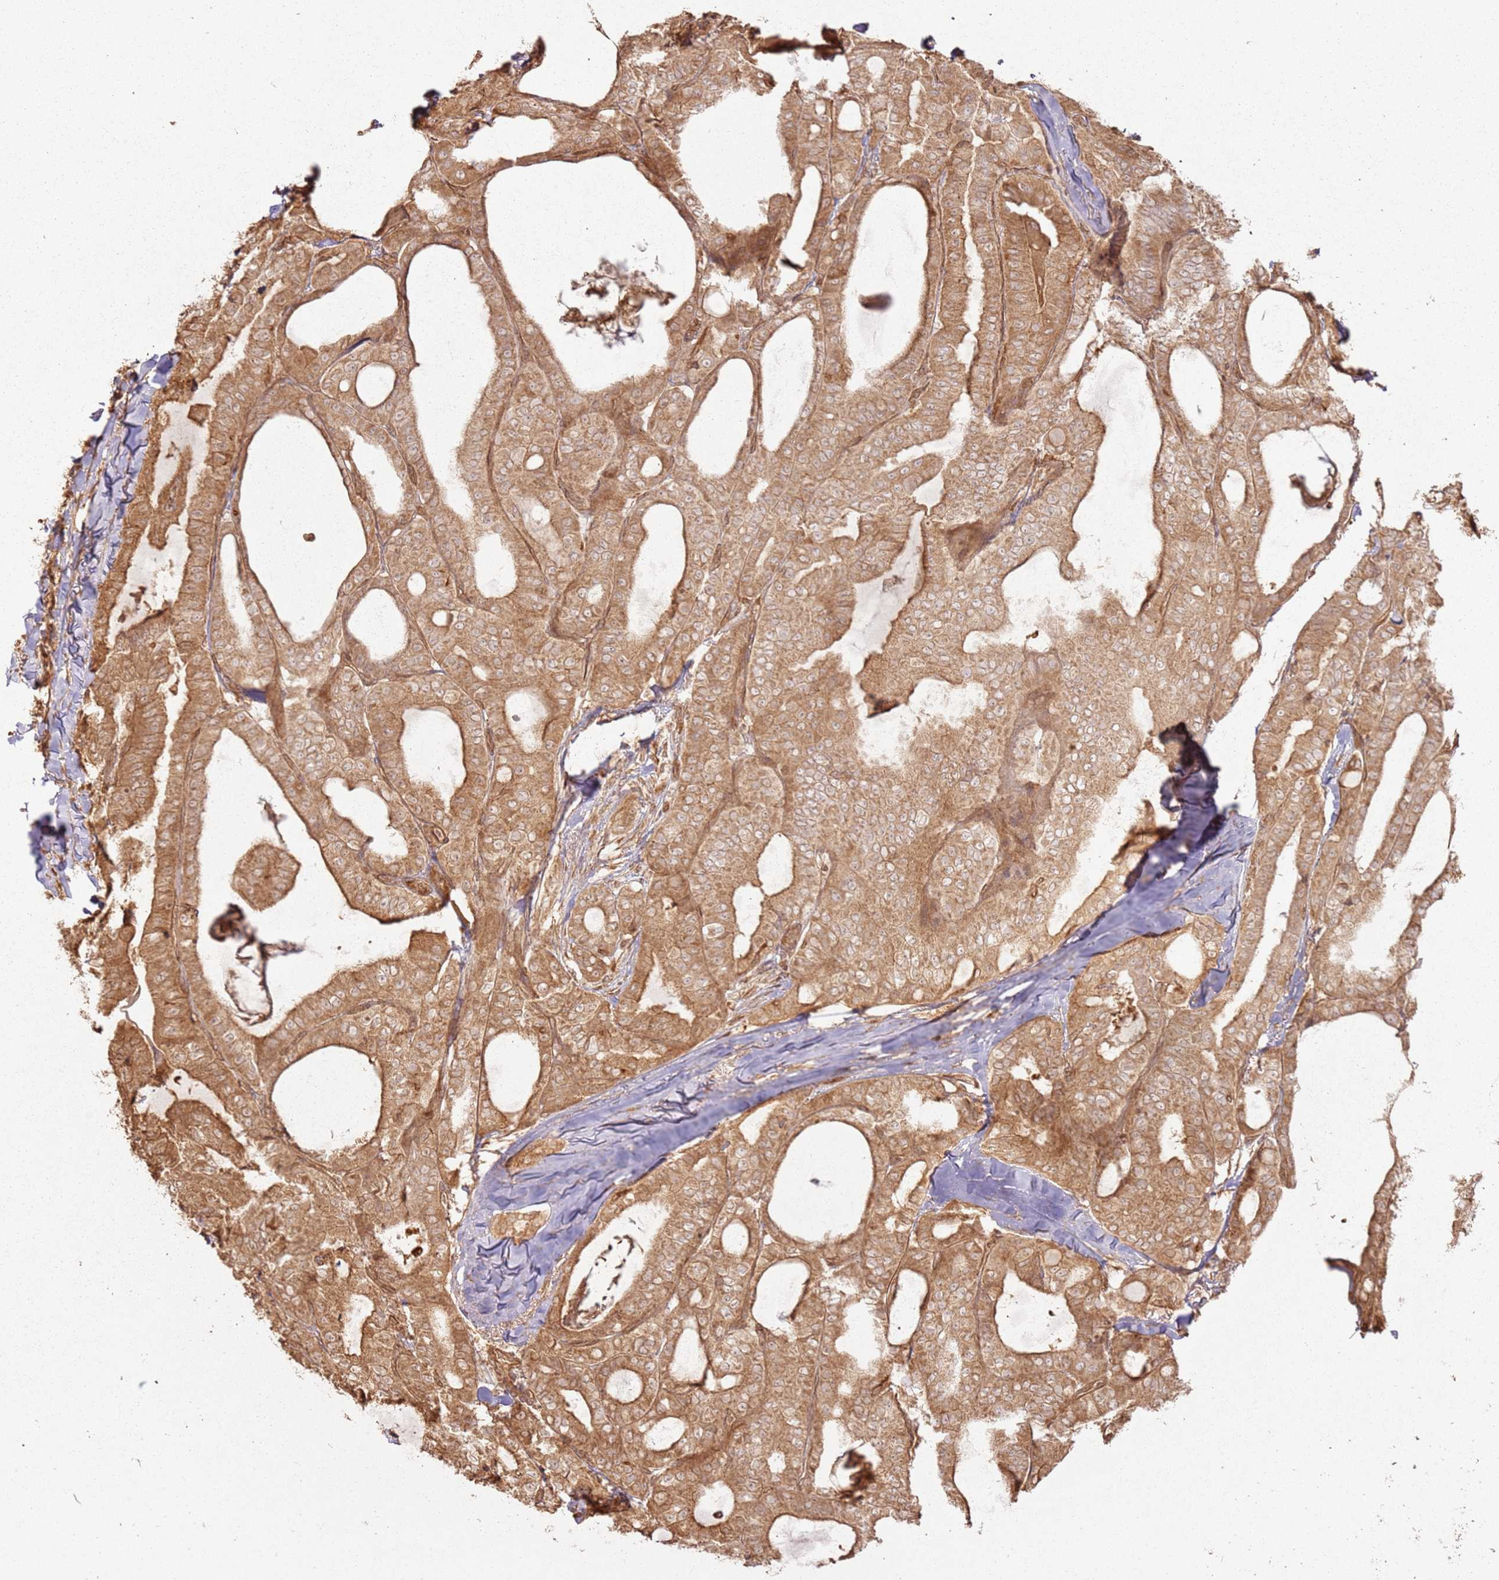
{"staining": {"intensity": "moderate", "quantity": ">75%", "location": "cytoplasmic/membranous"}, "tissue": "thyroid cancer", "cell_type": "Tumor cells", "image_type": "cancer", "snomed": [{"axis": "morphology", "description": "Papillary adenocarcinoma, NOS"}, {"axis": "topography", "description": "Thyroid gland"}], "caption": "A medium amount of moderate cytoplasmic/membranous expression is appreciated in about >75% of tumor cells in papillary adenocarcinoma (thyroid) tissue.", "gene": "ZNF776", "patient": {"sex": "female", "age": 68}}